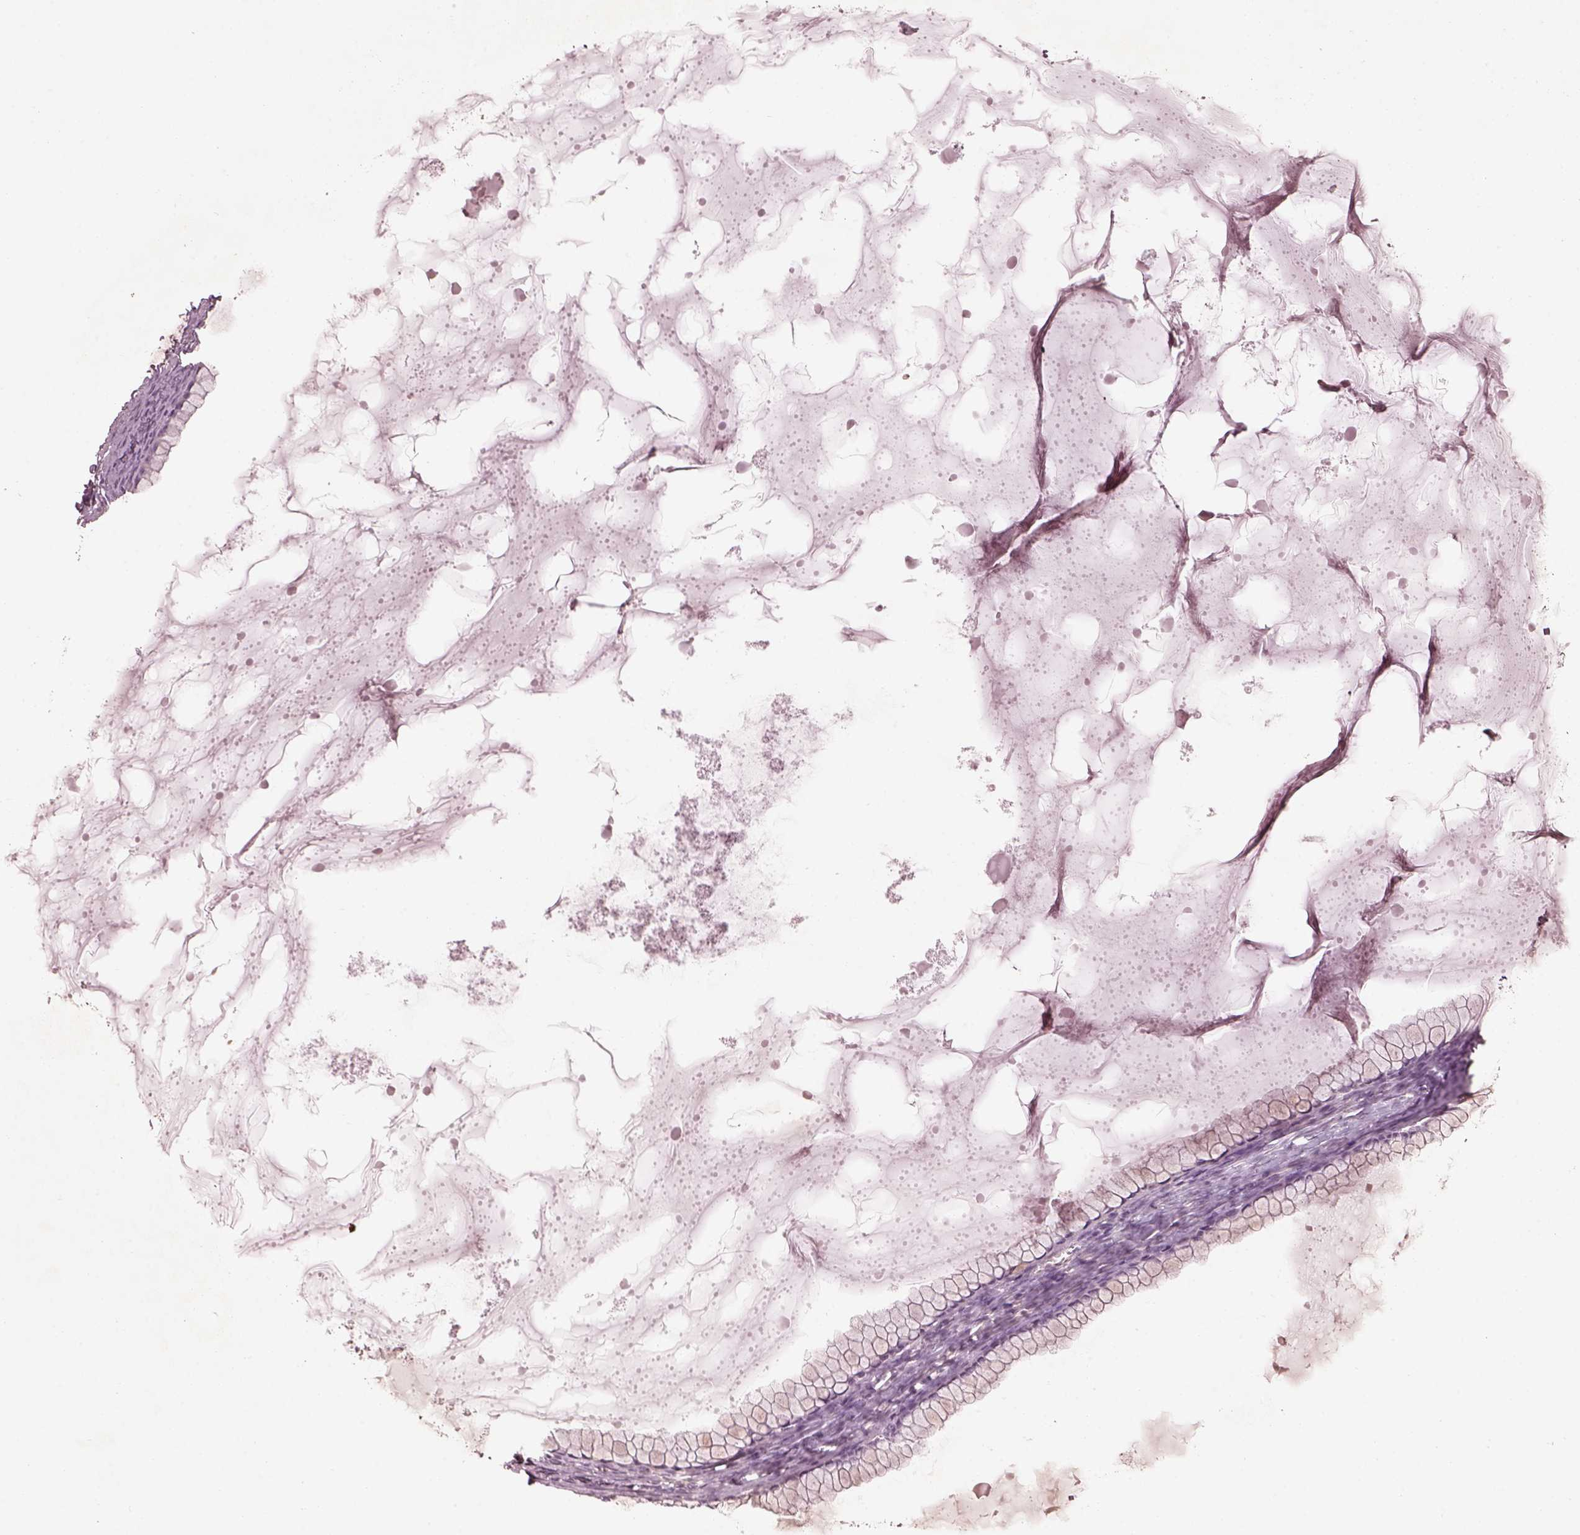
{"staining": {"intensity": "negative", "quantity": "none", "location": "none"}, "tissue": "ovarian cancer", "cell_type": "Tumor cells", "image_type": "cancer", "snomed": [{"axis": "morphology", "description": "Cystadenocarcinoma, mucinous, NOS"}, {"axis": "topography", "description": "Ovary"}], "caption": "DAB immunohistochemical staining of ovarian cancer shows no significant expression in tumor cells.", "gene": "EFEMP1", "patient": {"sex": "female", "age": 41}}